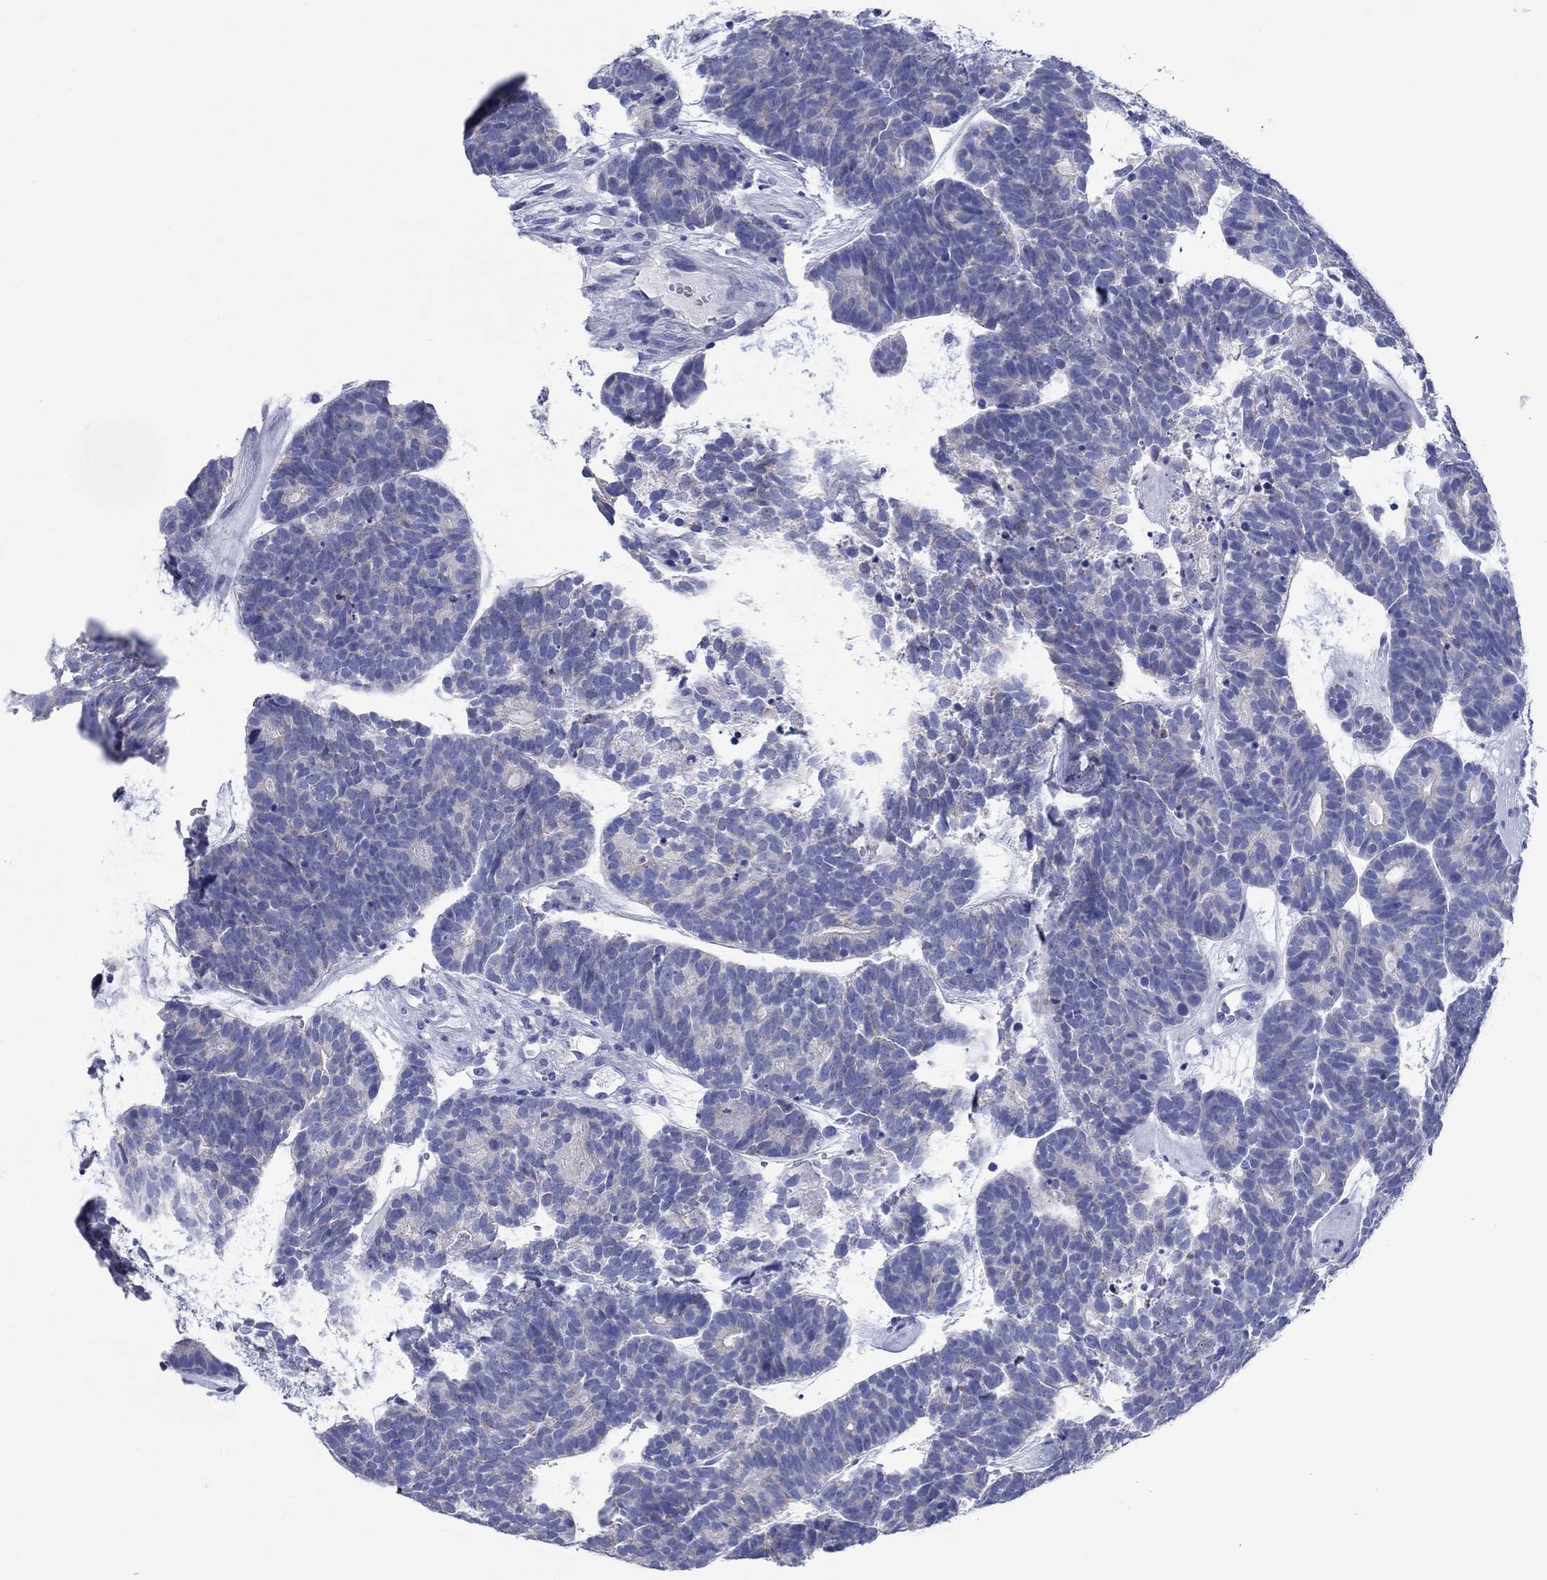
{"staining": {"intensity": "negative", "quantity": "none", "location": "none"}, "tissue": "head and neck cancer", "cell_type": "Tumor cells", "image_type": "cancer", "snomed": [{"axis": "morphology", "description": "Adenocarcinoma, NOS"}, {"axis": "topography", "description": "Head-Neck"}], "caption": "Adenocarcinoma (head and neck) was stained to show a protein in brown. There is no significant staining in tumor cells.", "gene": "HCRT", "patient": {"sex": "female", "age": 81}}